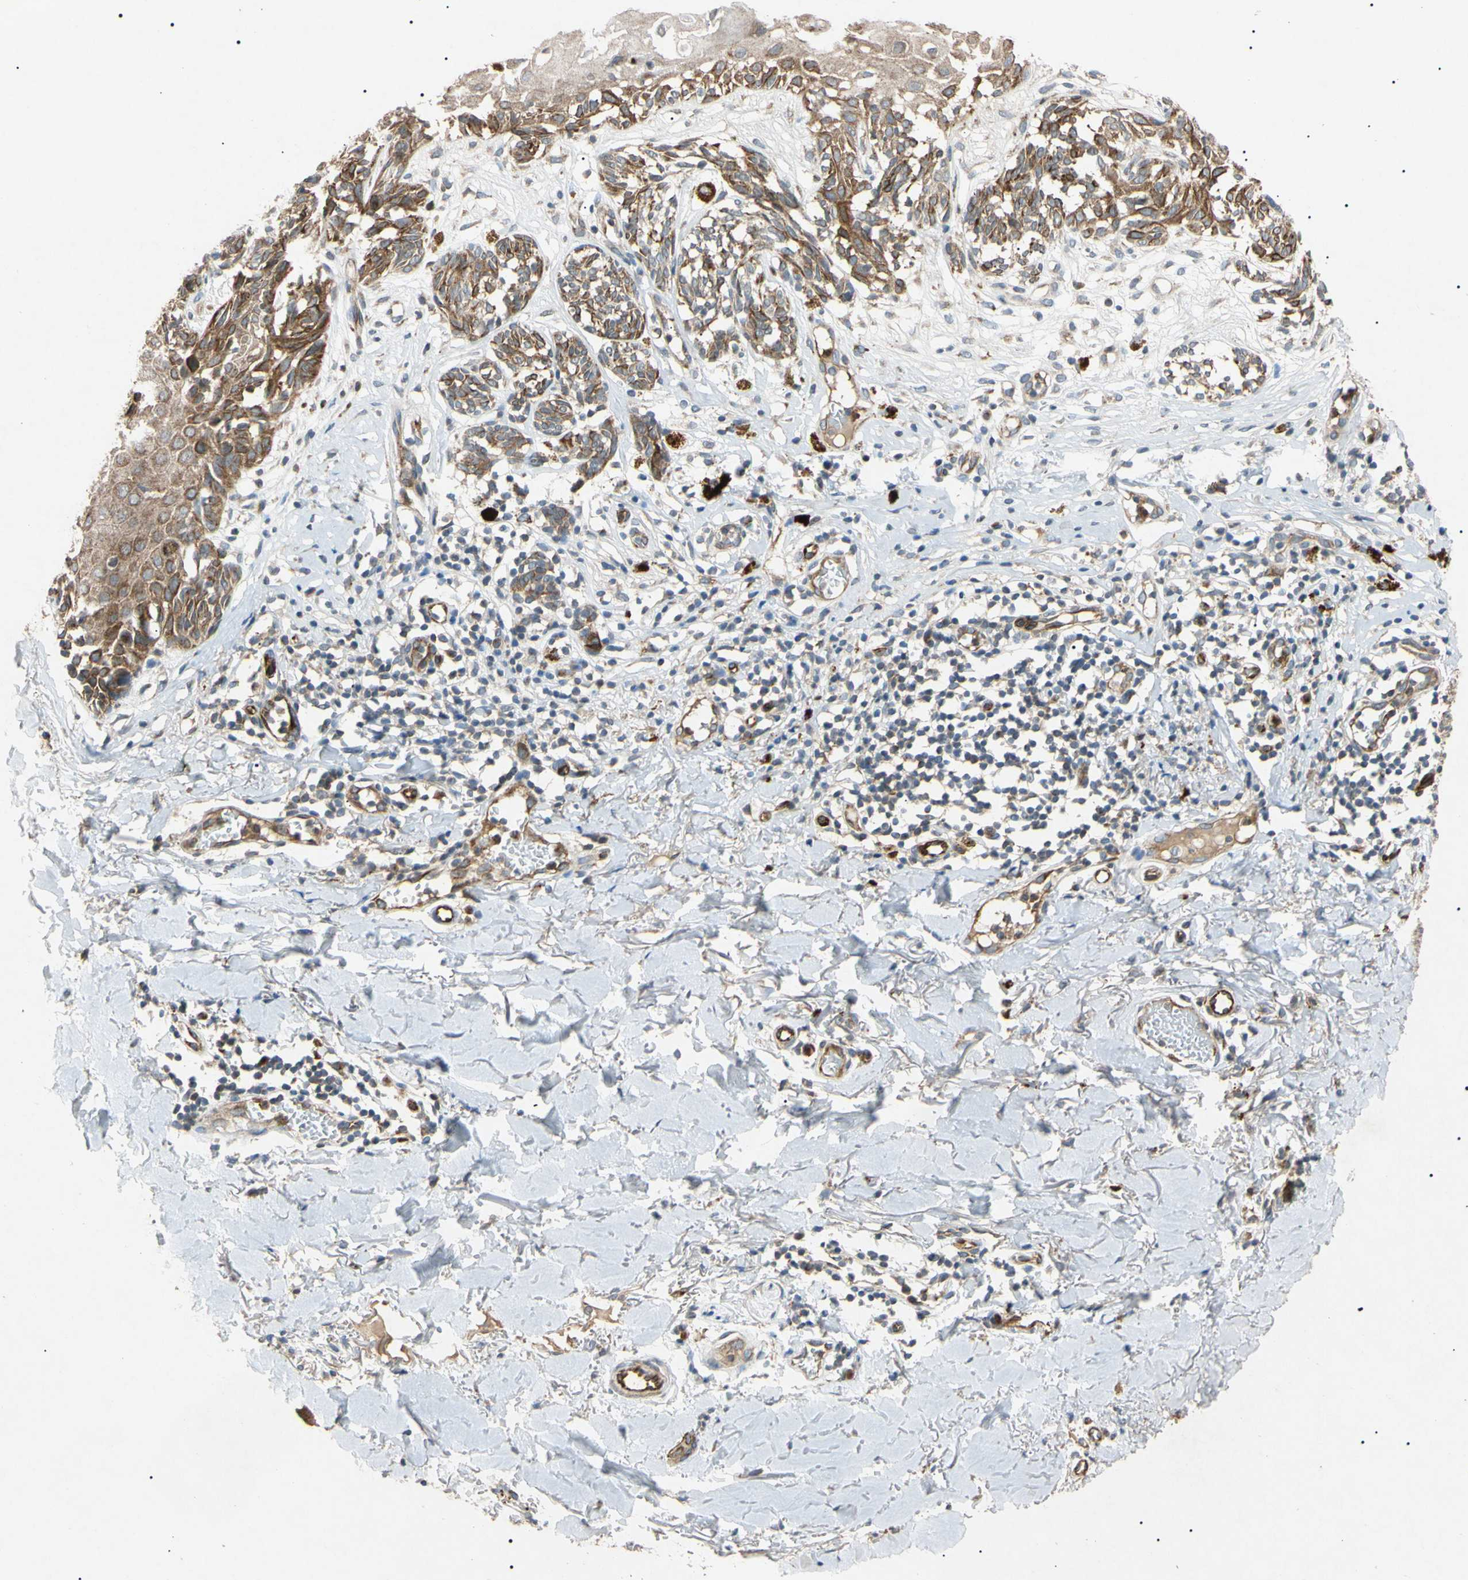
{"staining": {"intensity": "moderate", "quantity": "25%-75%", "location": "cytoplasmic/membranous,nuclear"}, "tissue": "melanoma", "cell_type": "Tumor cells", "image_type": "cancer", "snomed": [{"axis": "morphology", "description": "Malignant melanoma, NOS"}, {"axis": "topography", "description": "Skin"}], "caption": "A medium amount of moderate cytoplasmic/membranous and nuclear staining is present in approximately 25%-75% of tumor cells in melanoma tissue. (brown staining indicates protein expression, while blue staining denotes nuclei).", "gene": "TUBB4A", "patient": {"sex": "male", "age": 64}}